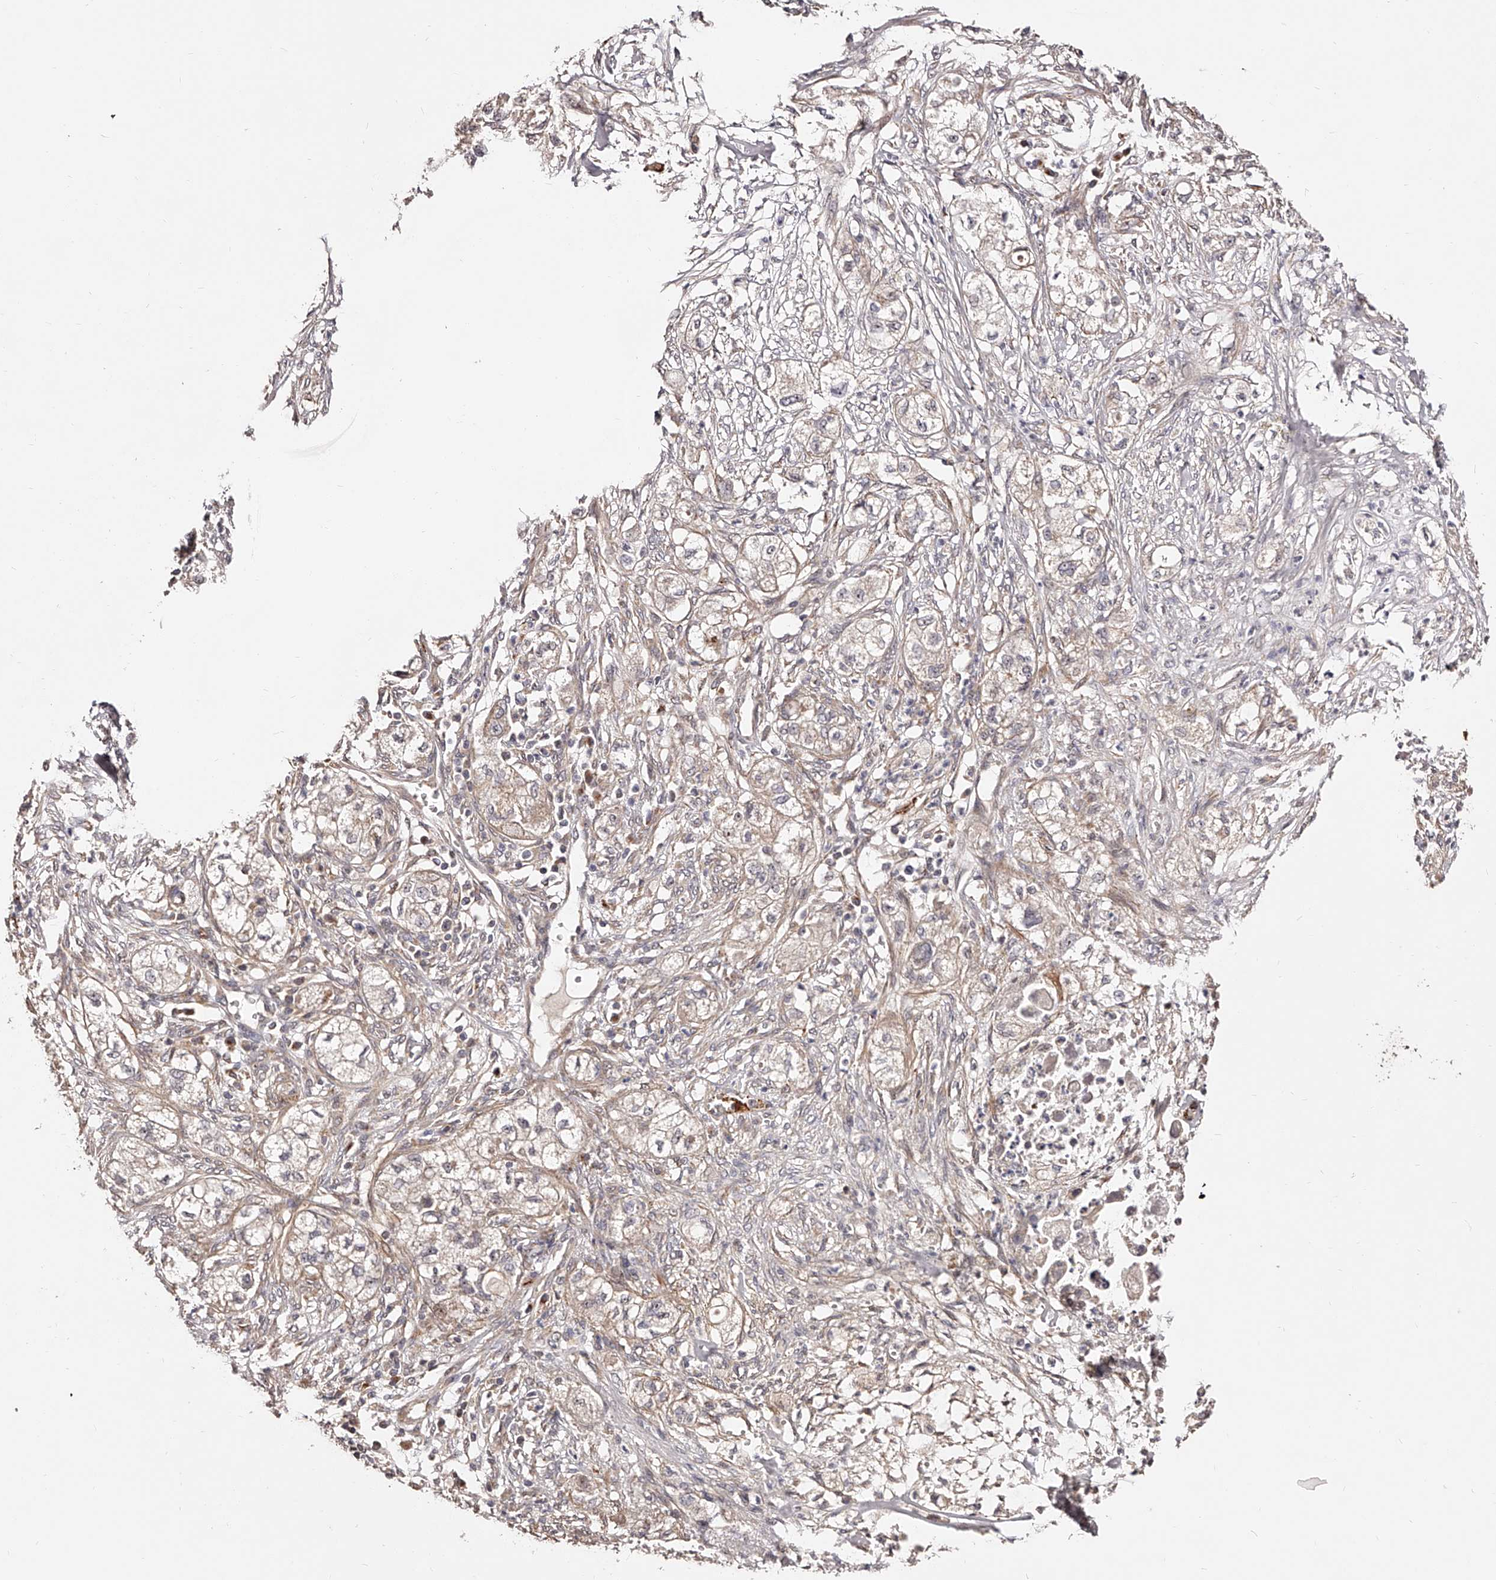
{"staining": {"intensity": "negative", "quantity": "none", "location": "none"}, "tissue": "pancreatic cancer", "cell_type": "Tumor cells", "image_type": "cancer", "snomed": [{"axis": "morphology", "description": "Adenocarcinoma, NOS"}, {"axis": "topography", "description": "Pancreas"}], "caption": "Immunohistochemical staining of adenocarcinoma (pancreatic) shows no significant positivity in tumor cells.", "gene": "ZNF502", "patient": {"sex": "female", "age": 78}}